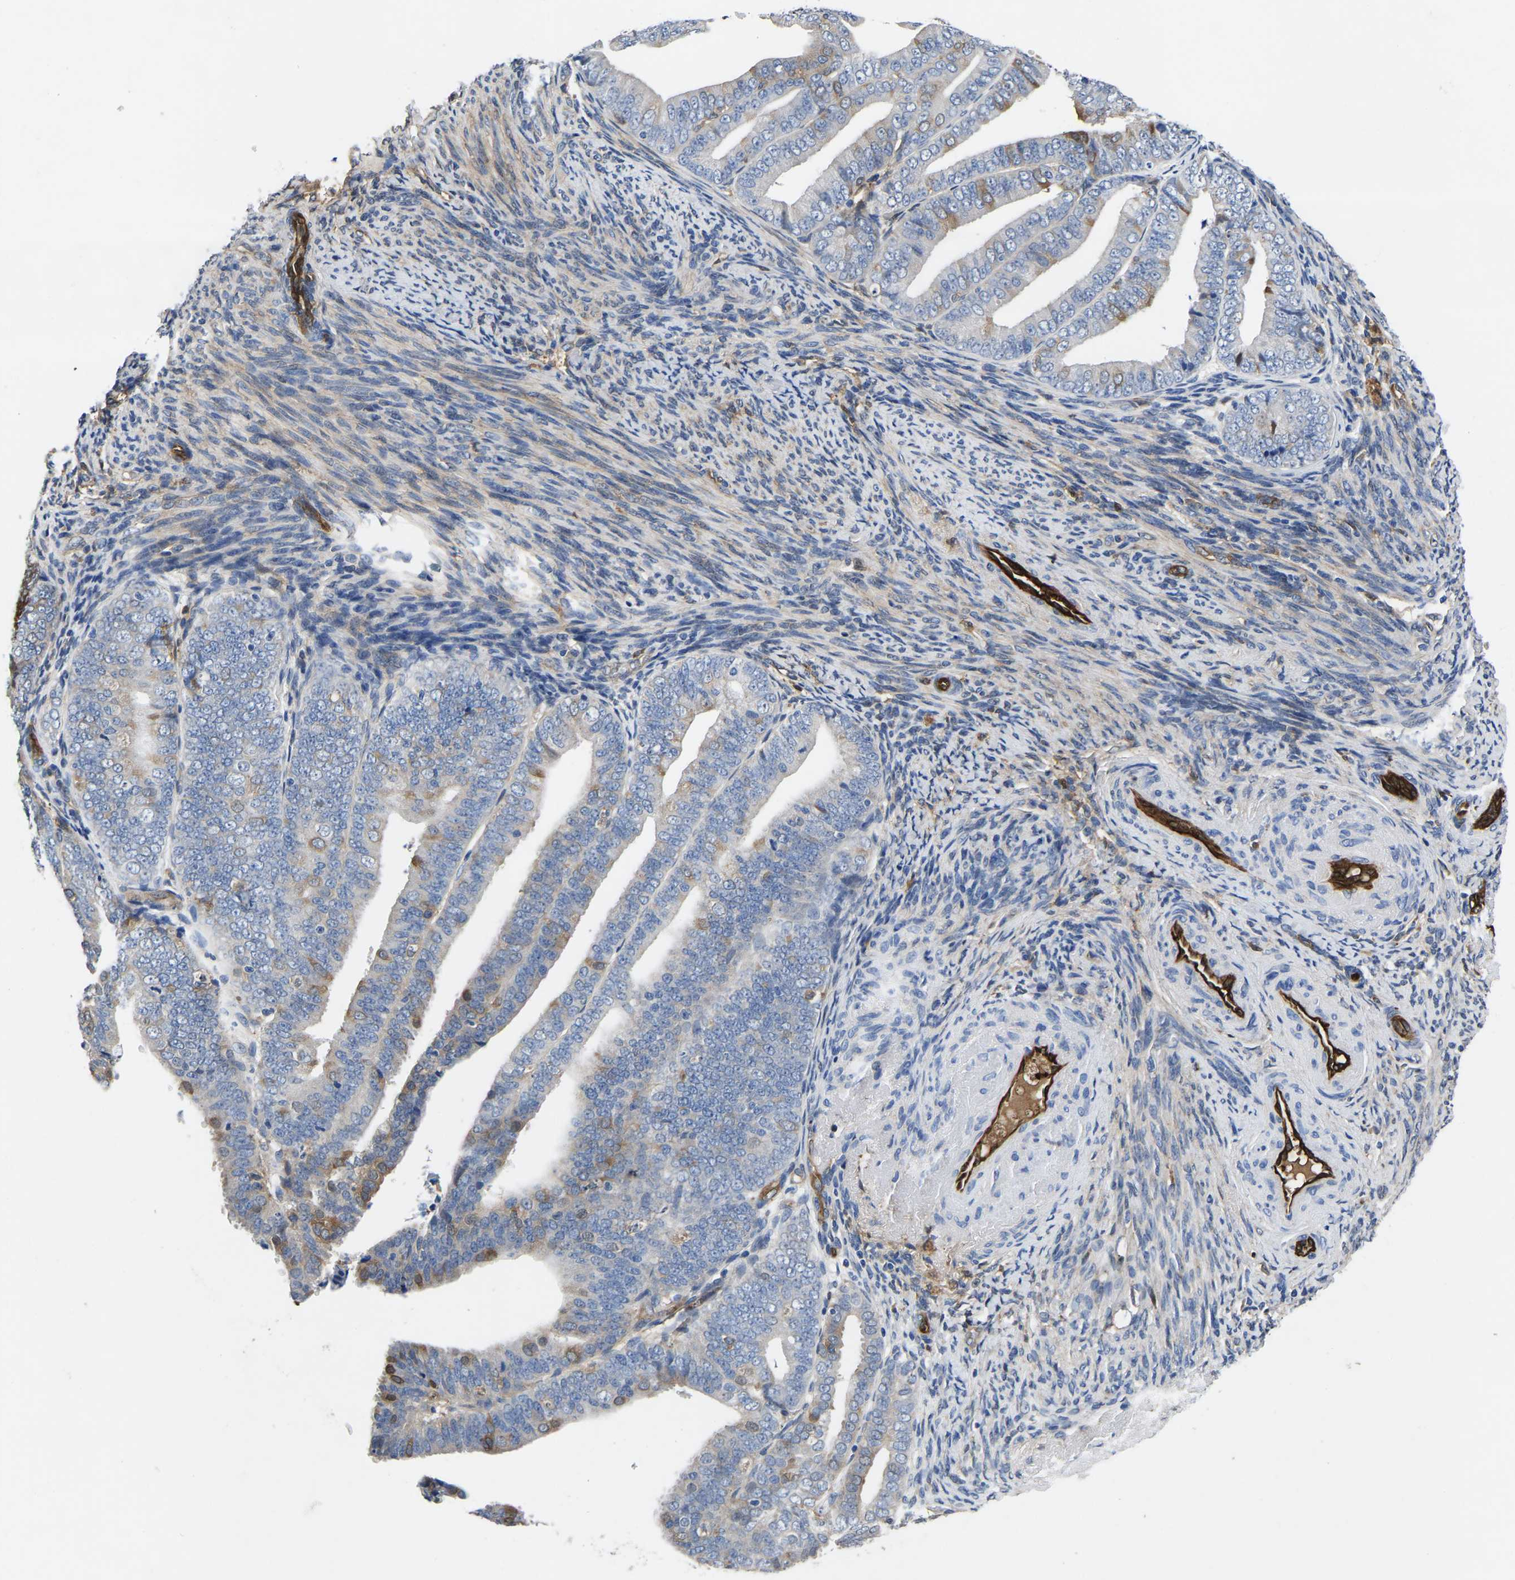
{"staining": {"intensity": "moderate", "quantity": "<25%", "location": "cytoplasmic/membranous"}, "tissue": "endometrial cancer", "cell_type": "Tumor cells", "image_type": "cancer", "snomed": [{"axis": "morphology", "description": "Adenocarcinoma, NOS"}, {"axis": "topography", "description": "Endometrium"}], "caption": "Human endometrial adenocarcinoma stained for a protein (brown) shows moderate cytoplasmic/membranous positive staining in about <25% of tumor cells.", "gene": "ATG2B", "patient": {"sex": "female", "age": 63}}